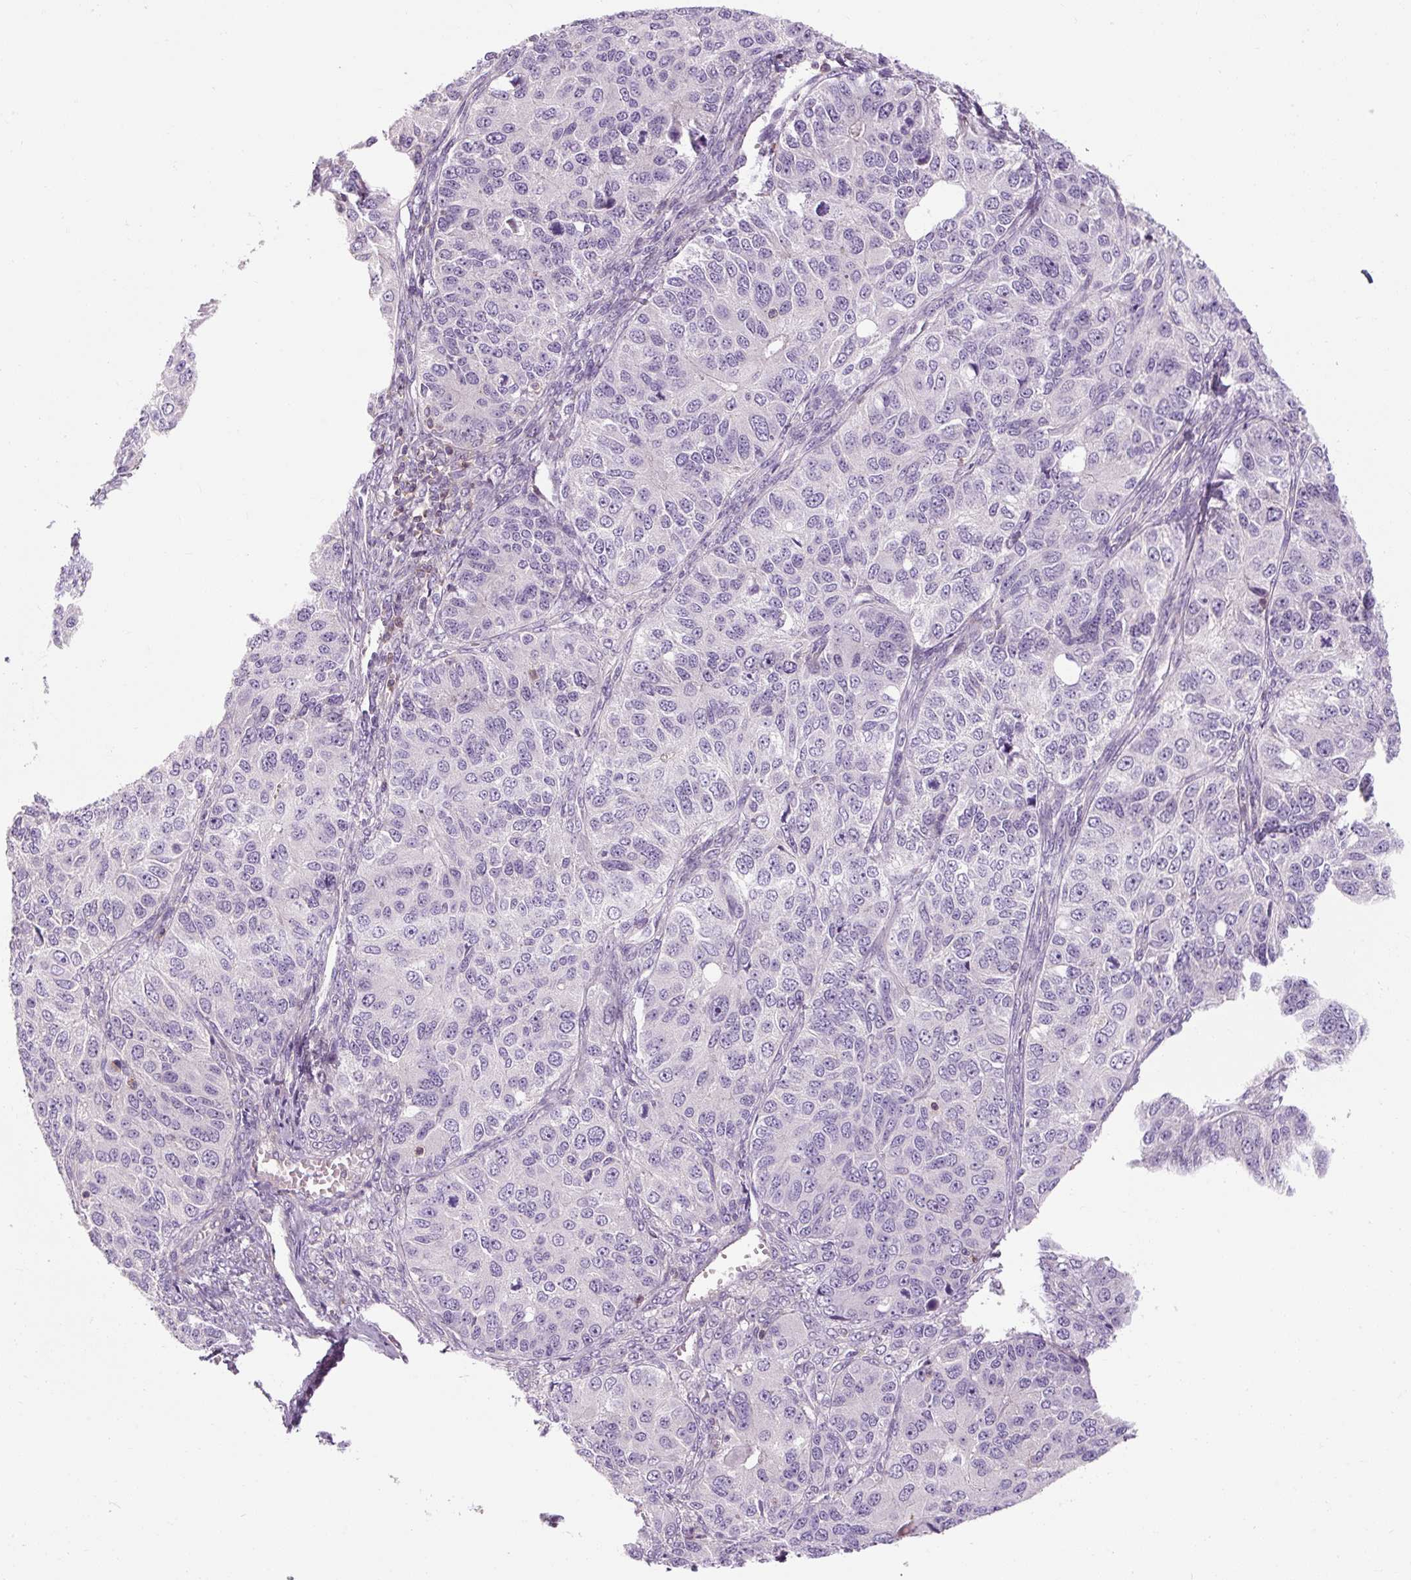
{"staining": {"intensity": "negative", "quantity": "none", "location": "none"}, "tissue": "ovarian cancer", "cell_type": "Tumor cells", "image_type": "cancer", "snomed": [{"axis": "morphology", "description": "Carcinoma, endometroid"}, {"axis": "topography", "description": "Ovary"}], "caption": "Tumor cells are negative for protein expression in human ovarian cancer.", "gene": "TIGD2", "patient": {"sex": "female", "age": 51}}